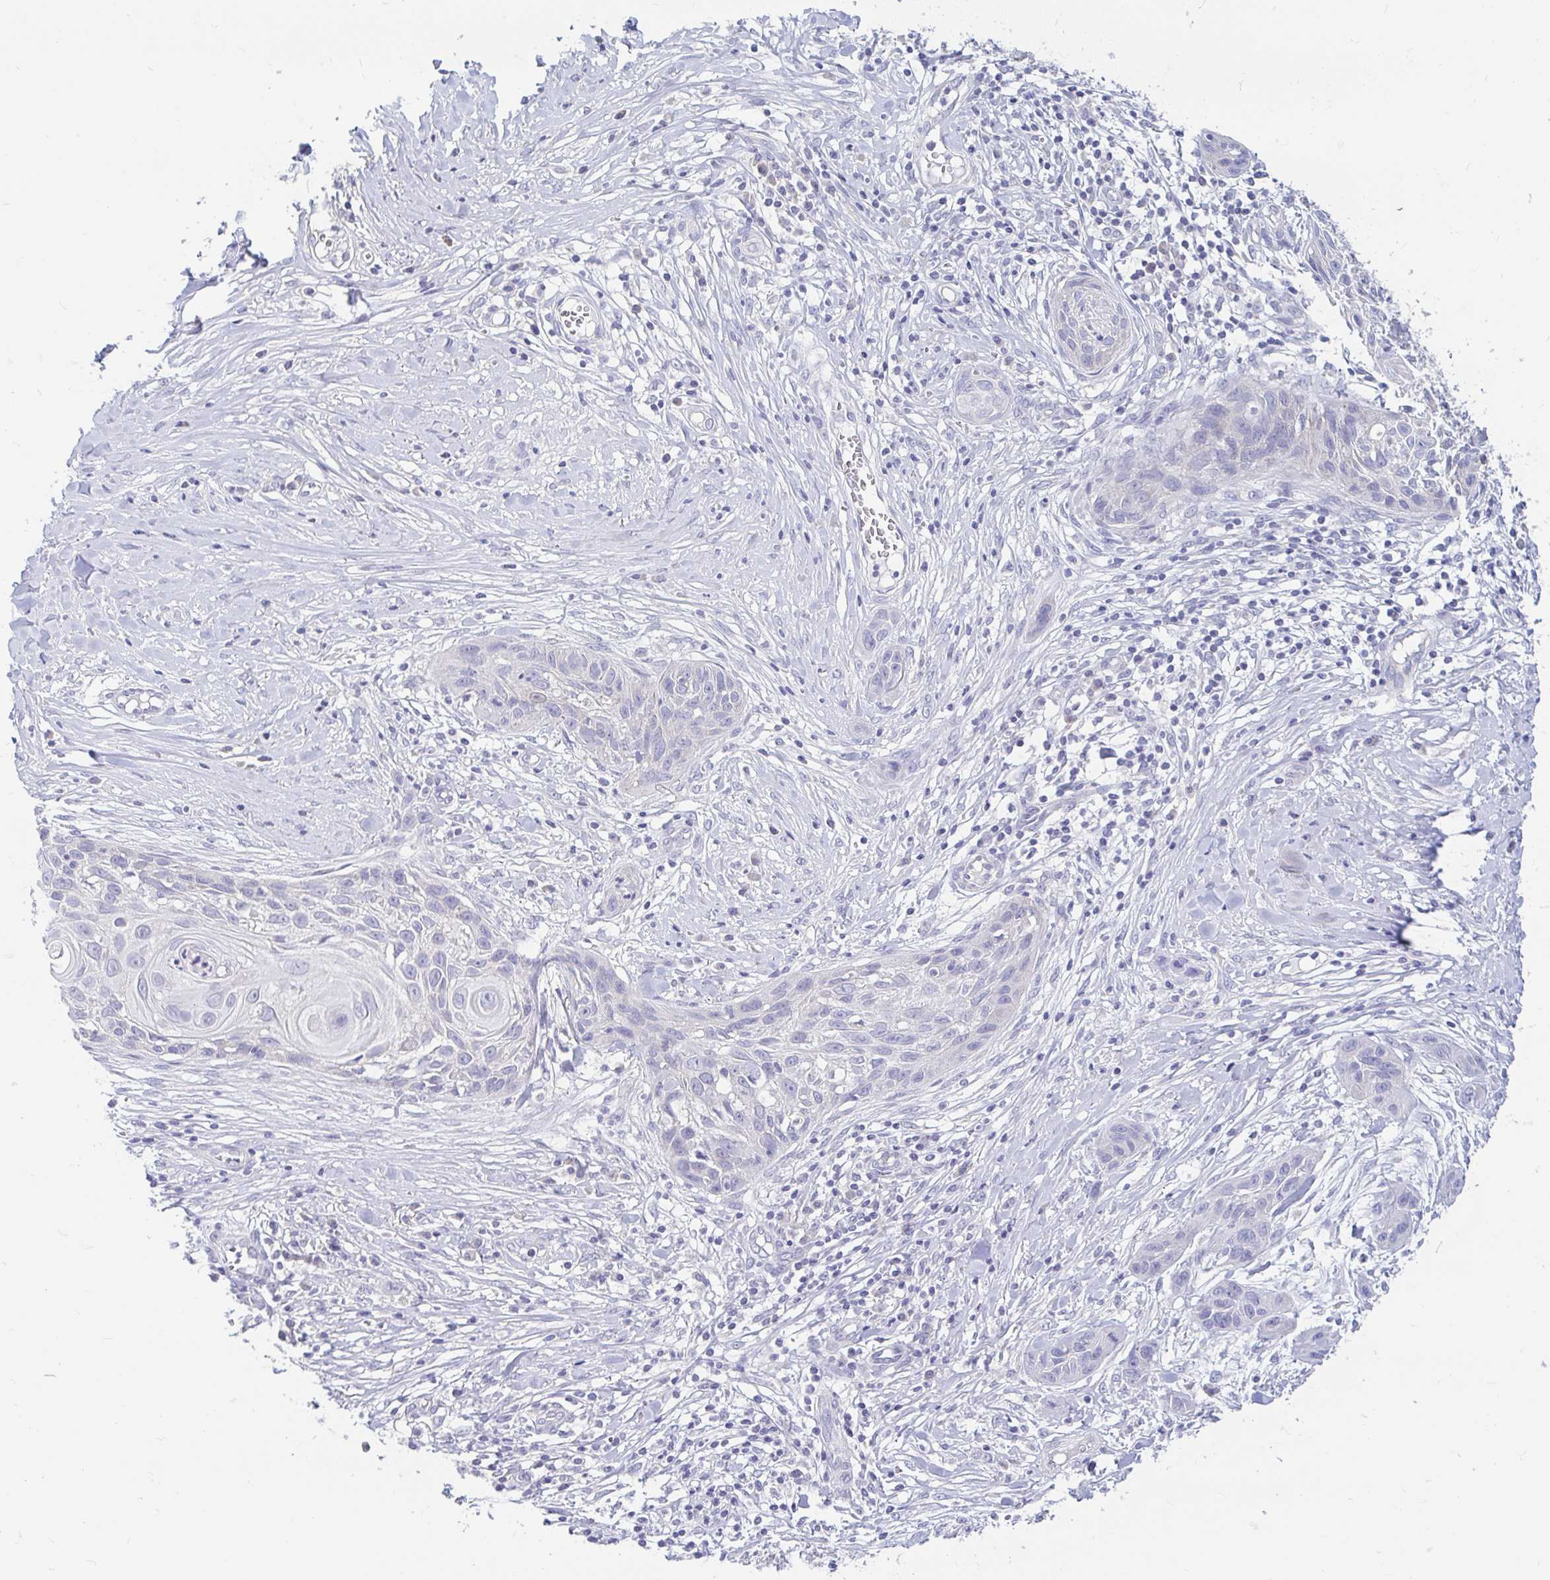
{"staining": {"intensity": "negative", "quantity": "none", "location": "none"}, "tissue": "skin cancer", "cell_type": "Tumor cells", "image_type": "cancer", "snomed": [{"axis": "morphology", "description": "Squamous cell carcinoma, NOS"}, {"axis": "topography", "description": "Skin"}, {"axis": "topography", "description": "Vulva"}], "caption": "Squamous cell carcinoma (skin) stained for a protein using IHC displays no positivity tumor cells.", "gene": "ADH1A", "patient": {"sex": "female", "age": 83}}